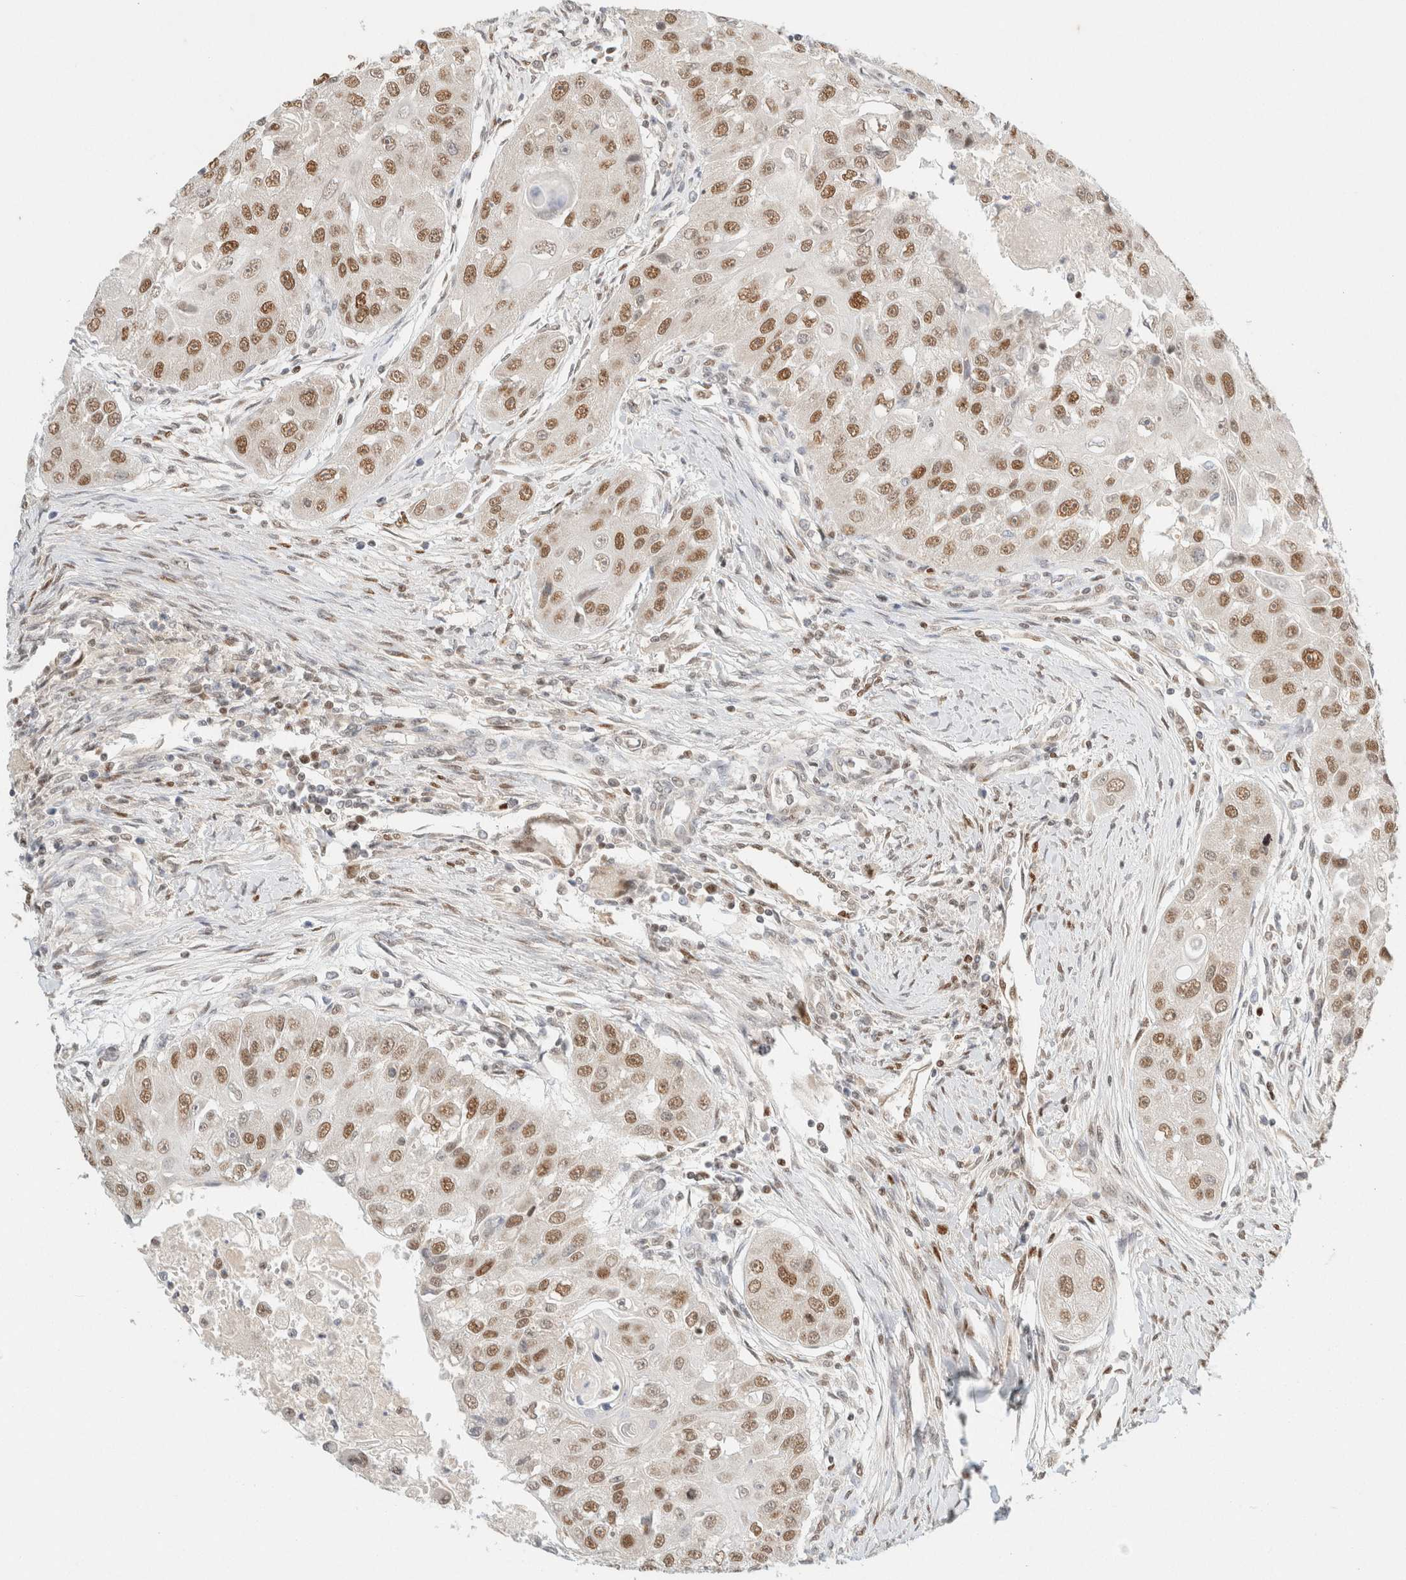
{"staining": {"intensity": "moderate", "quantity": ">75%", "location": "nuclear"}, "tissue": "head and neck cancer", "cell_type": "Tumor cells", "image_type": "cancer", "snomed": [{"axis": "morphology", "description": "Normal tissue, NOS"}, {"axis": "morphology", "description": "Squamous cell carcinoma, NOS"}, {"axis": "topography", "description": "Skeletal muscle"}, {"axis": "topography", "description": "Head-Neck"}], "caption": "Head and neck cancer (squamous cell carcinoma) stained with DAB IHC demonstrates medium levels of moderate nuclear positivity in approximately >75% of tumor cells. (IHC, brightfield microscopy, high magnification).", "gene": "DDB2", "patient": {"sex": "male", "age": 51}}